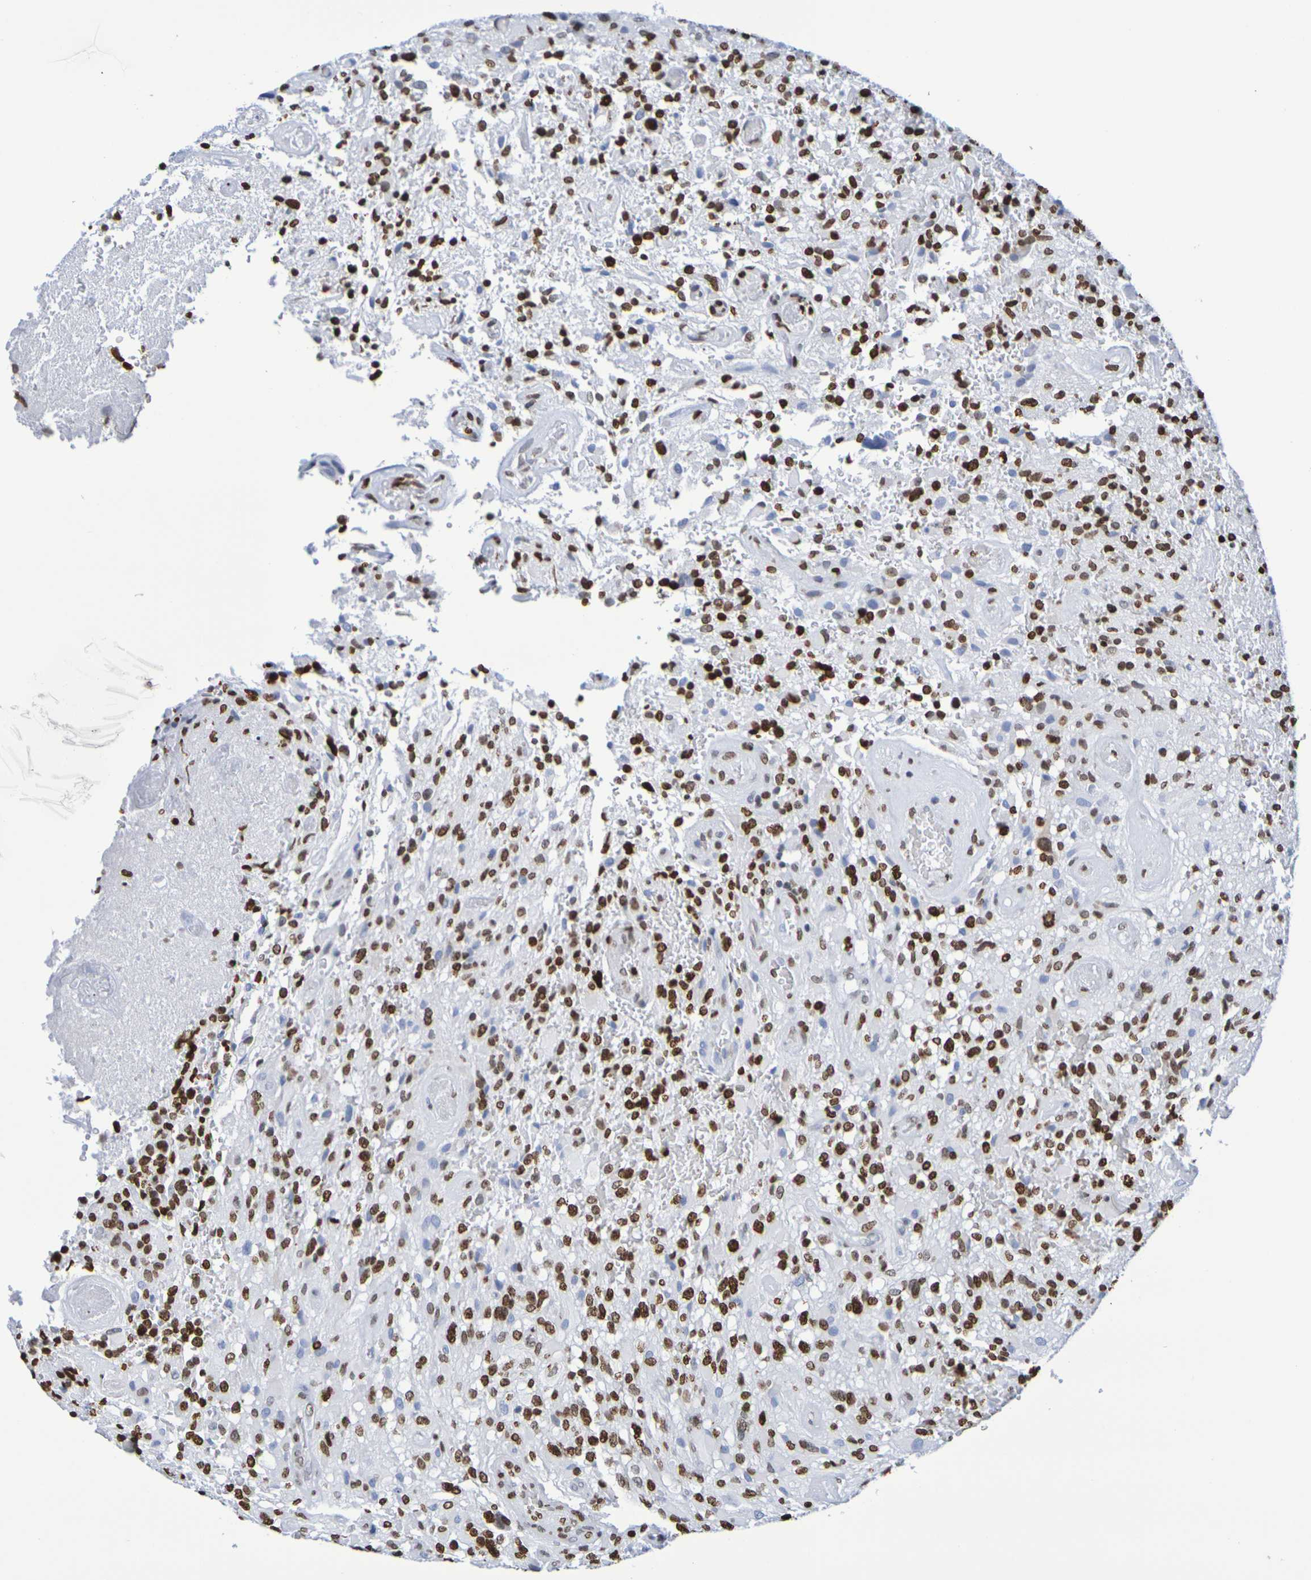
{"staining": {"intensity": "moderate", "quantity": ">75%", "location": "nuclear"}, "tissue": "glioma", "cell_type": "Tumor cells", "image_type": "cancer", "snomed": [{"axis": "morphology", "description": "Glioma, malignant, High grade"}, {"axis": "topography", "description": "Brain"}], "caption": "A micrograph of human malignant high-grade glioma stained for a protein displays moderate nuclear brown staining in tumor cells. (DAB IHC, brown staining for protein, blue staining for nuclei).", "gene": "H1-5", "patient": {"sex": "male", "age": 71}}